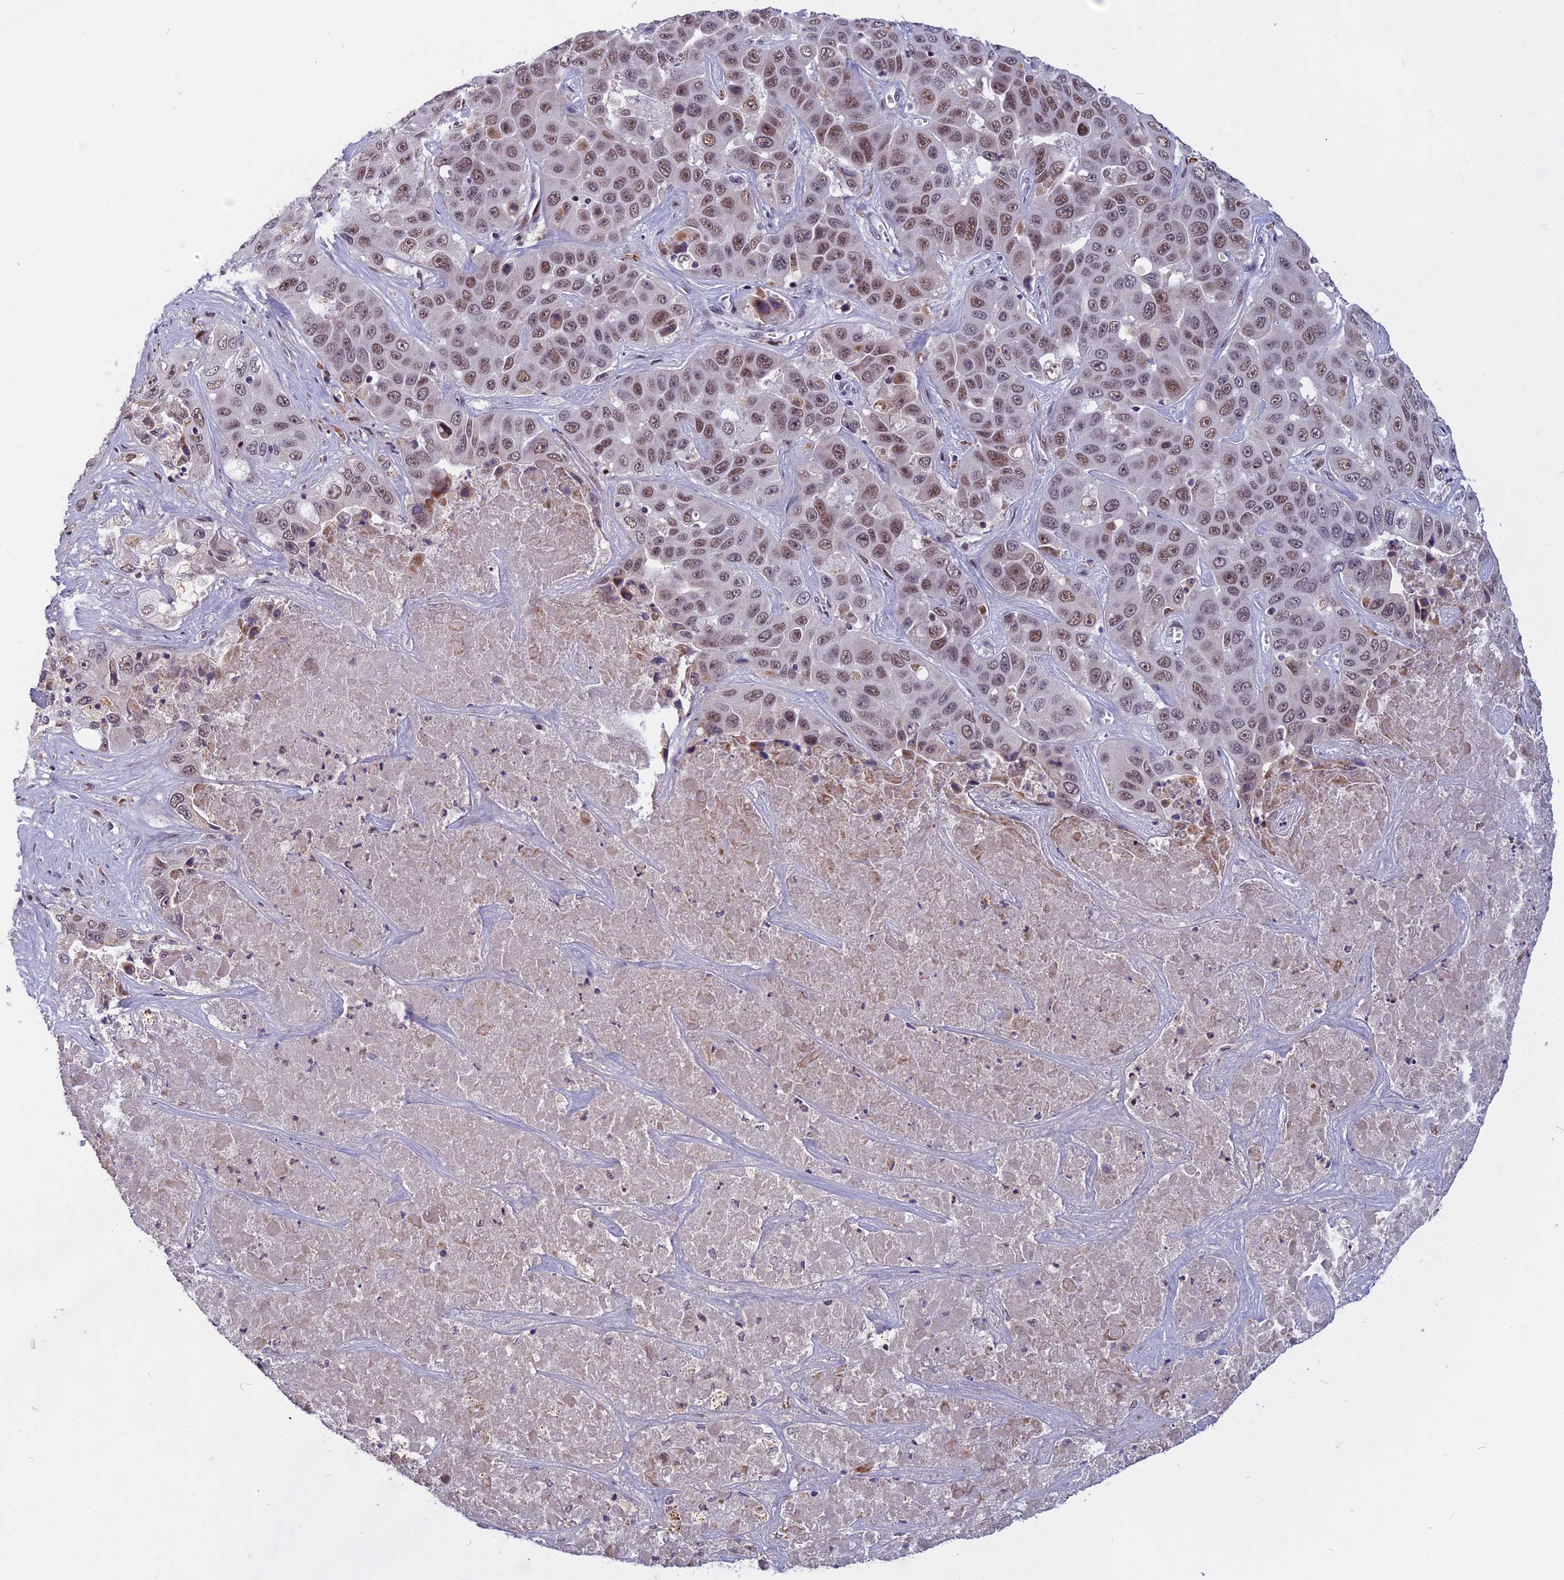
{"staining": {"intensity": "moderate", "quantity": ">75%", "location": "nuclear"}, "tissue": "liver cancer", "cell_type": "Tumor cells", "image_type": "cancer", "snomed": [{"axis": "morphology", "description": "Cholangiocarcinoma"}, {"axis": "topography", "description": "Liver"}], "caption": "Tumor cells show moderate nuclear staining in about >75% of cells in liver cancer (cholangiocarcinoma).", "gene": "CDC7", "patient": {"sex": "female", "age": 52}}